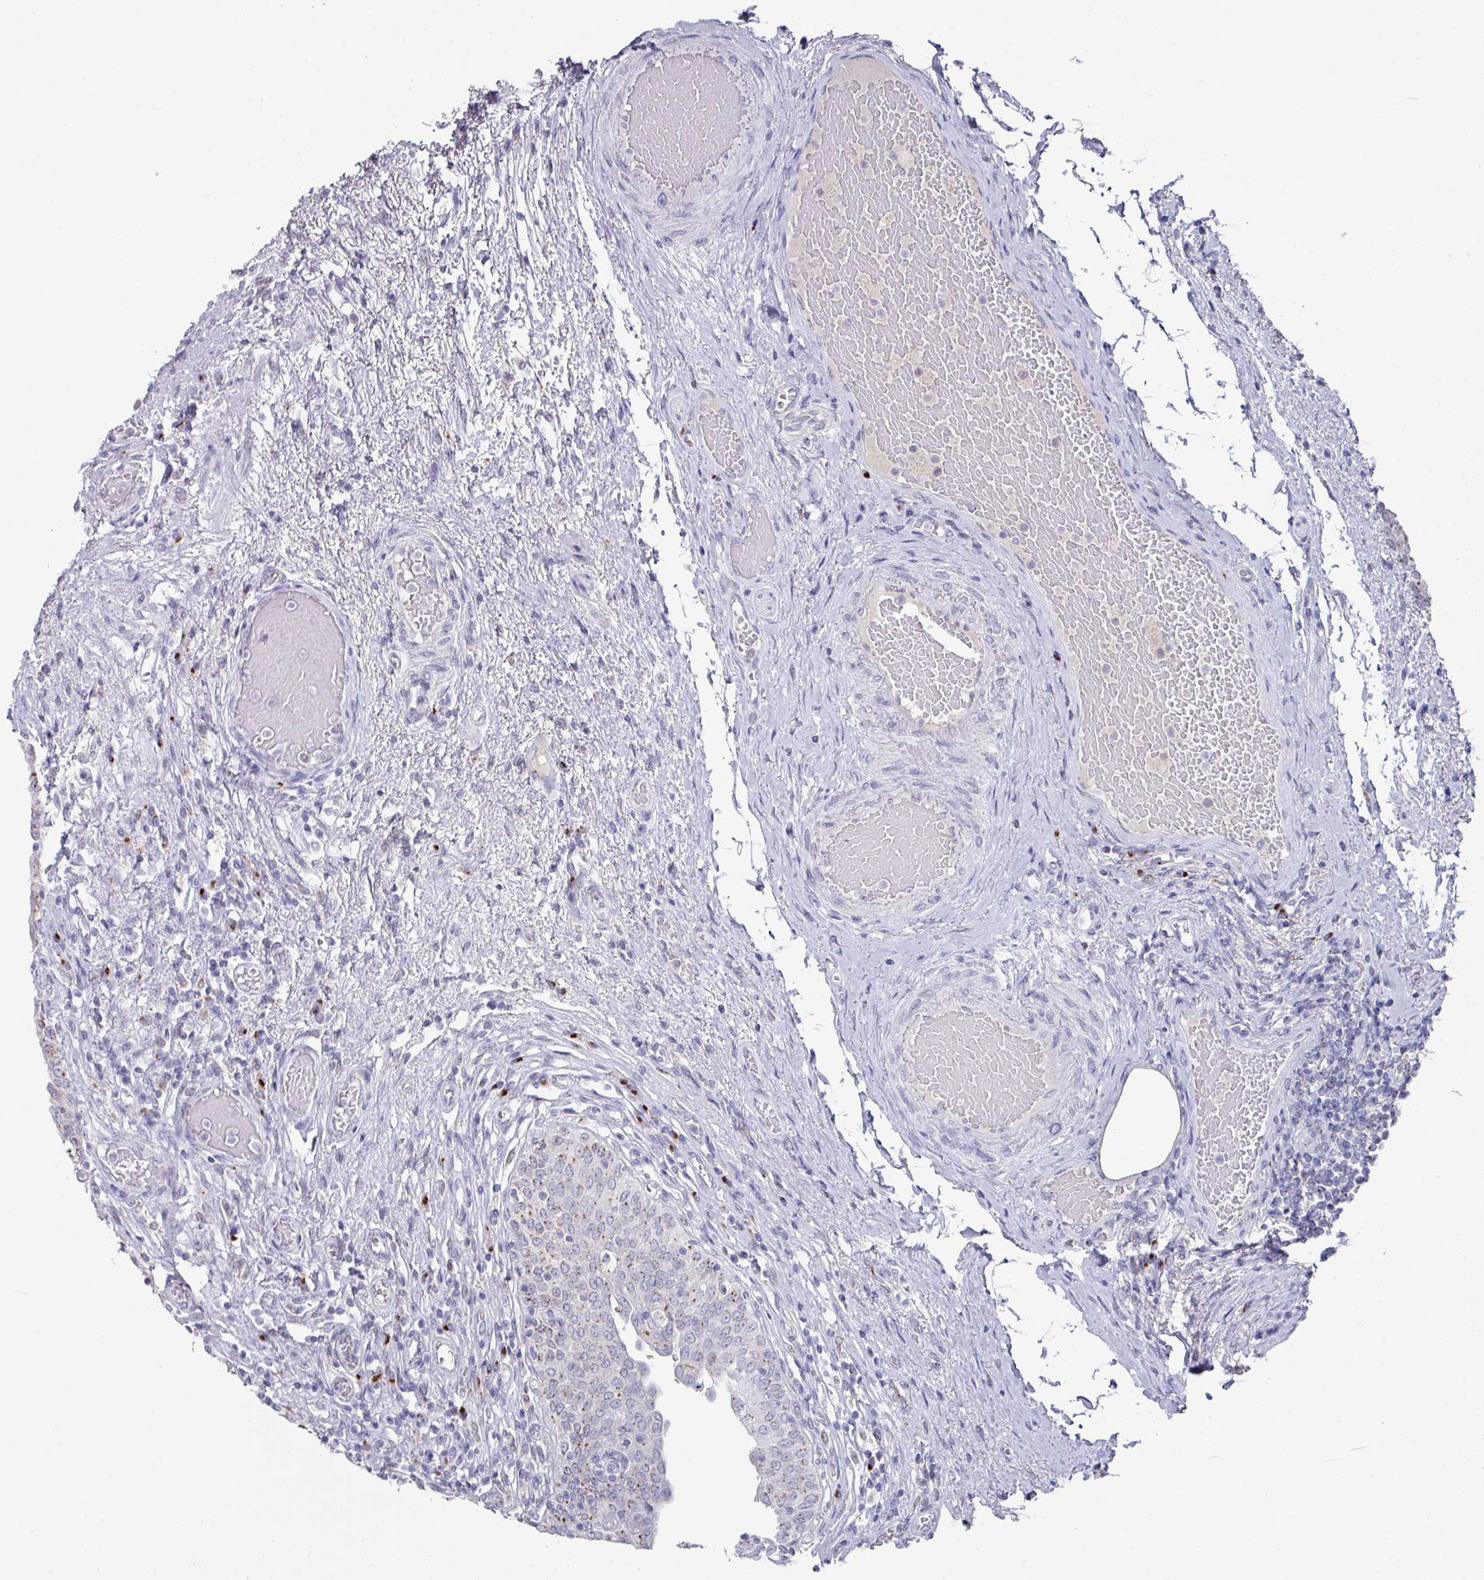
{"staining": {"intensity": "weak", "quantity": "25%-75%", "location": "cytoplasmic/membranous"}, "tissue": "urinary bladder", "cell_type": "Urothelial cells", "image_type": "normal", "snomed": [{"axis": "morphology", "description": "Normal tissue, NOS"}, {"axis": "topography", "description": "Urinary bladder"}], "caption": "This is a histology image of immunohistochemistry (IHC) staining of normal urinary bladder, which shows weak staining in the cytoplasmic/membranous of urothelial cells.", "gene": "VKORC1L1", "patient": {"sex": "male", "age": 71}}